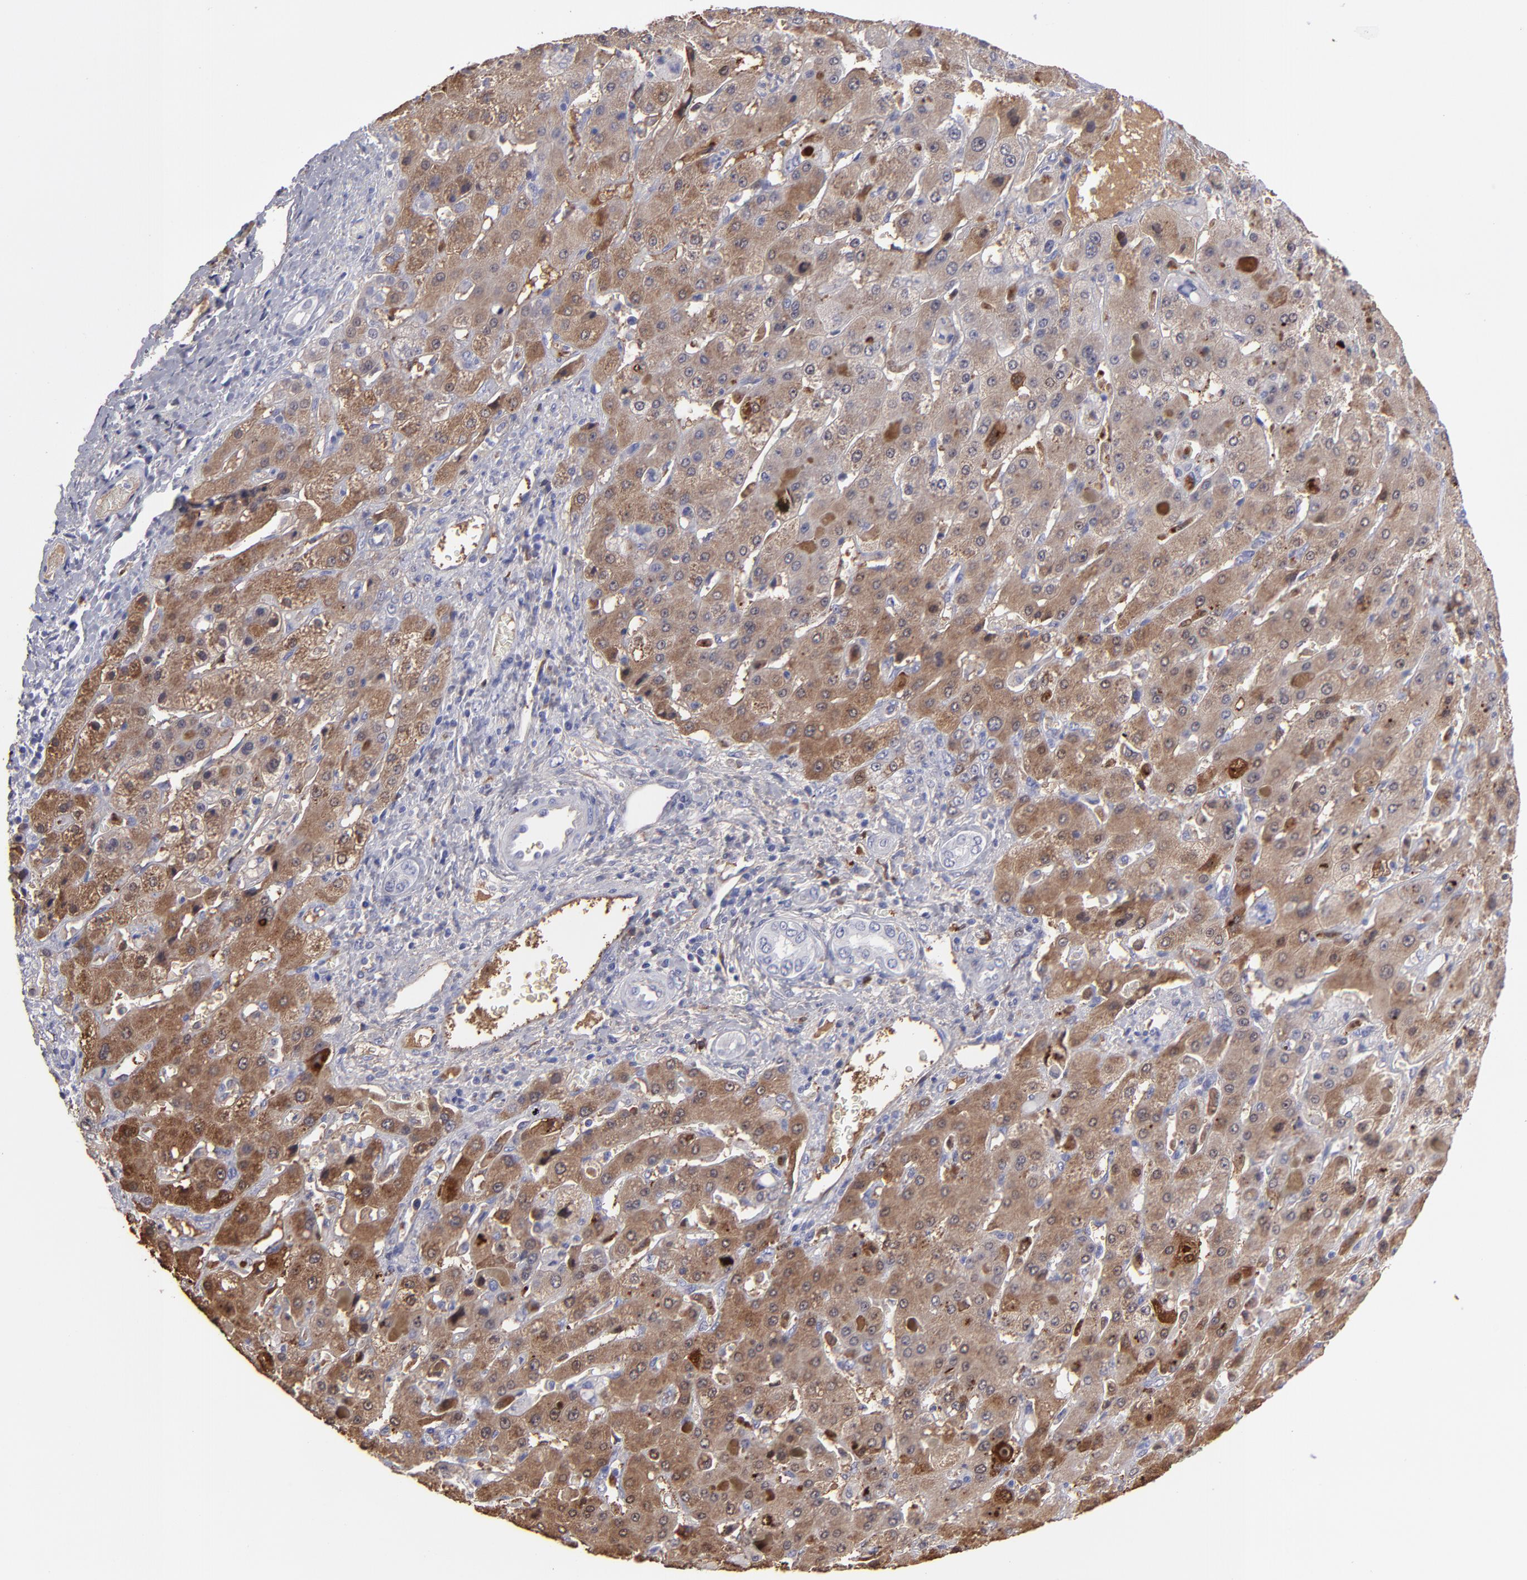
{"staining": {"intensity": "moderate", "quantity": ">75%", "location": "cytoplasmic/membranous"}, "tissue": "liver cancer", "cell_type": "Tumor cells", "image_type": "cancer", "snomed": [{"axis": "morphology", "description": "Cholangiocarcinoma"}, {"axis": "topography", "description": "Liver"}], "caption": "DAB immunohistochemical staining of human liver cholangiocarcinoma displays moderate cytoplasmic/membranous protein positivity in approximately >75% of tumor cells.", "gene": "ALDOB", "patient": {"sex": "female", "age": 52}}